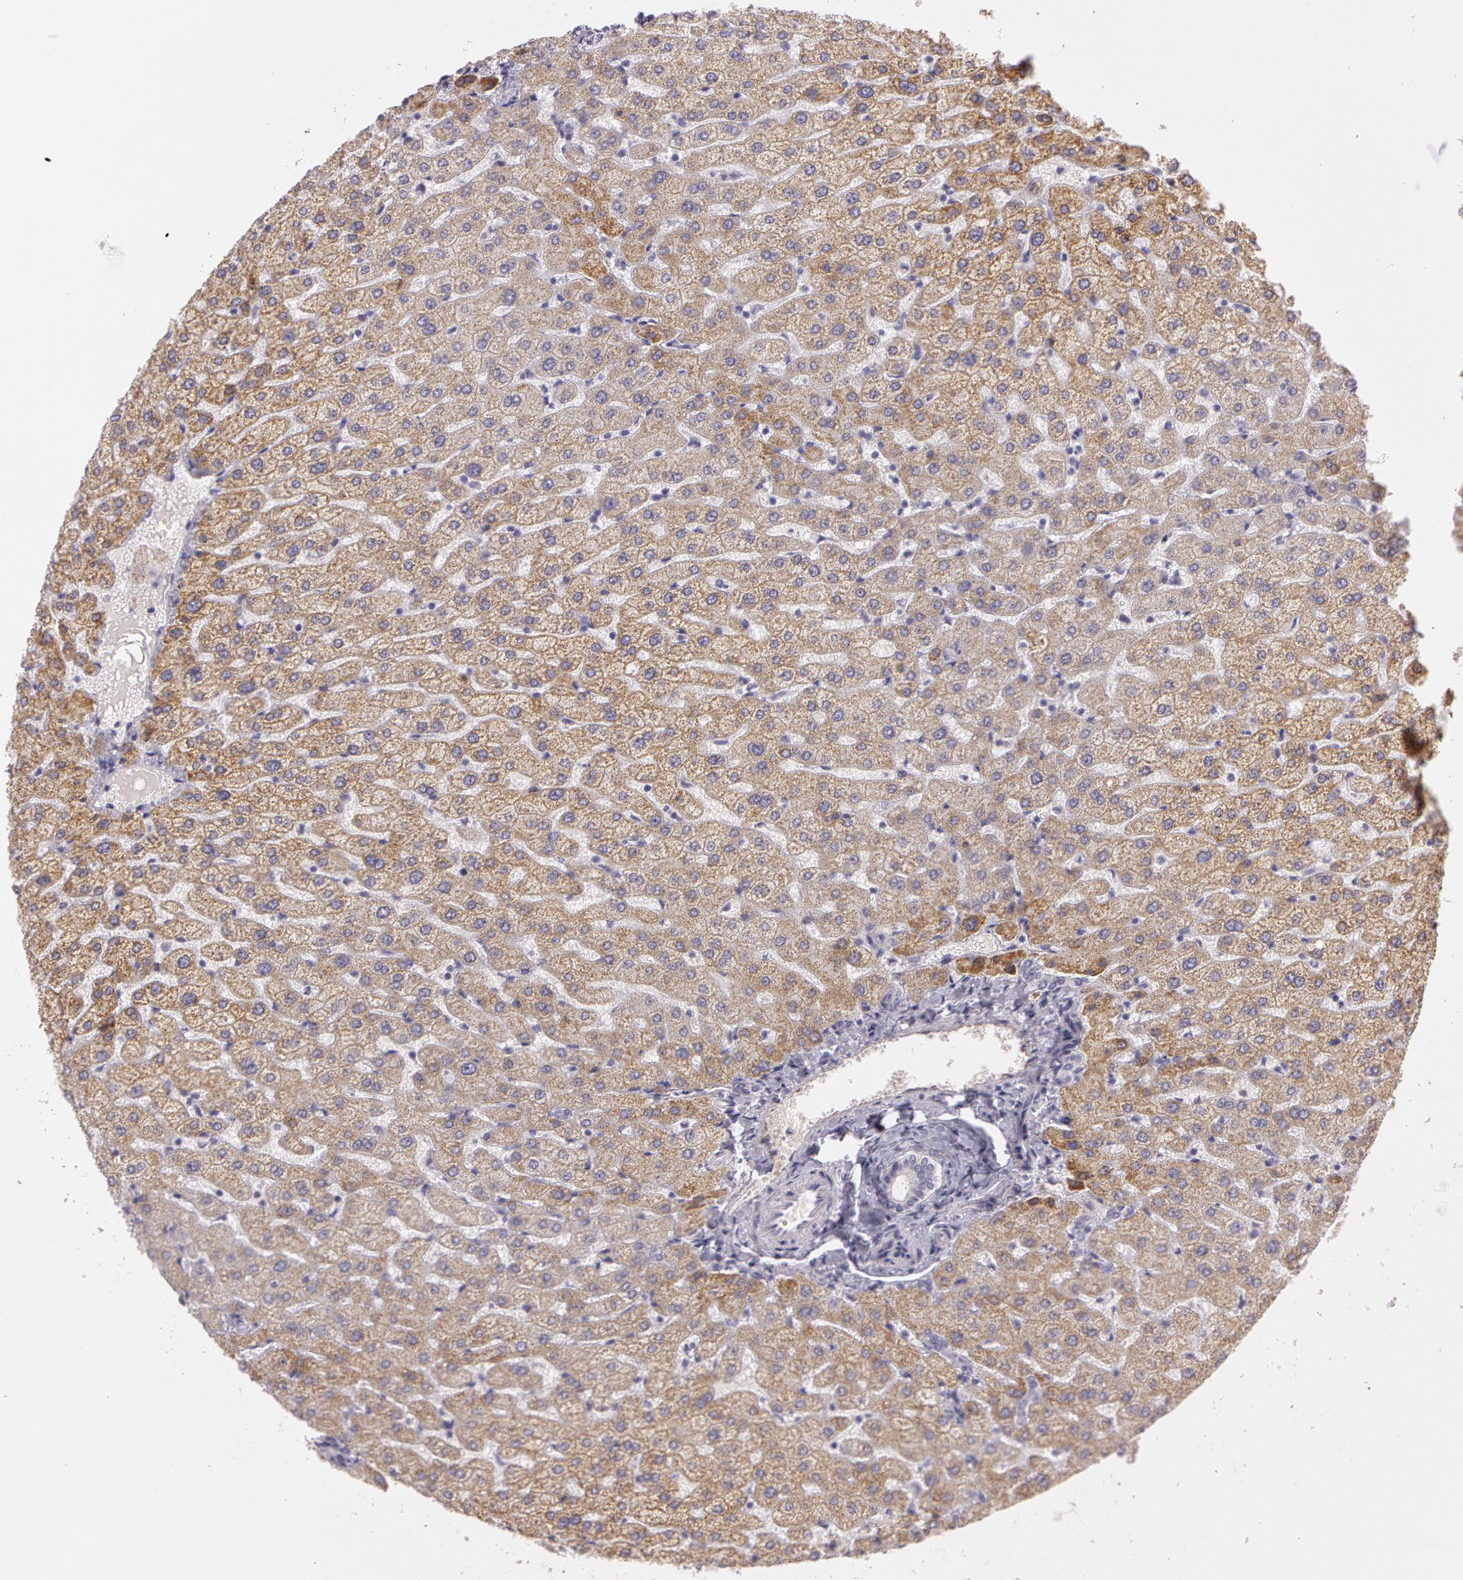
{"staining": {"intensity": "negative", "quantity": "none", "location": "none"}, "tissue": "liver", "cell_type": "Cholangiocytes", "image_type": "normal", "snomed": [{"axis": "morphology", "description": "Normal tissue, NOS"}, {"axis": "morphology", "description": "Fibrosis, NOS"}, {"axis": "topography", "description": "Liver"}], "caption": "DAB immunohistochemical staining of normal human liver shows no significant staining in cholangiocytes.", "gene": "OTC", "patient": {"sex": "female", "age": 29}}